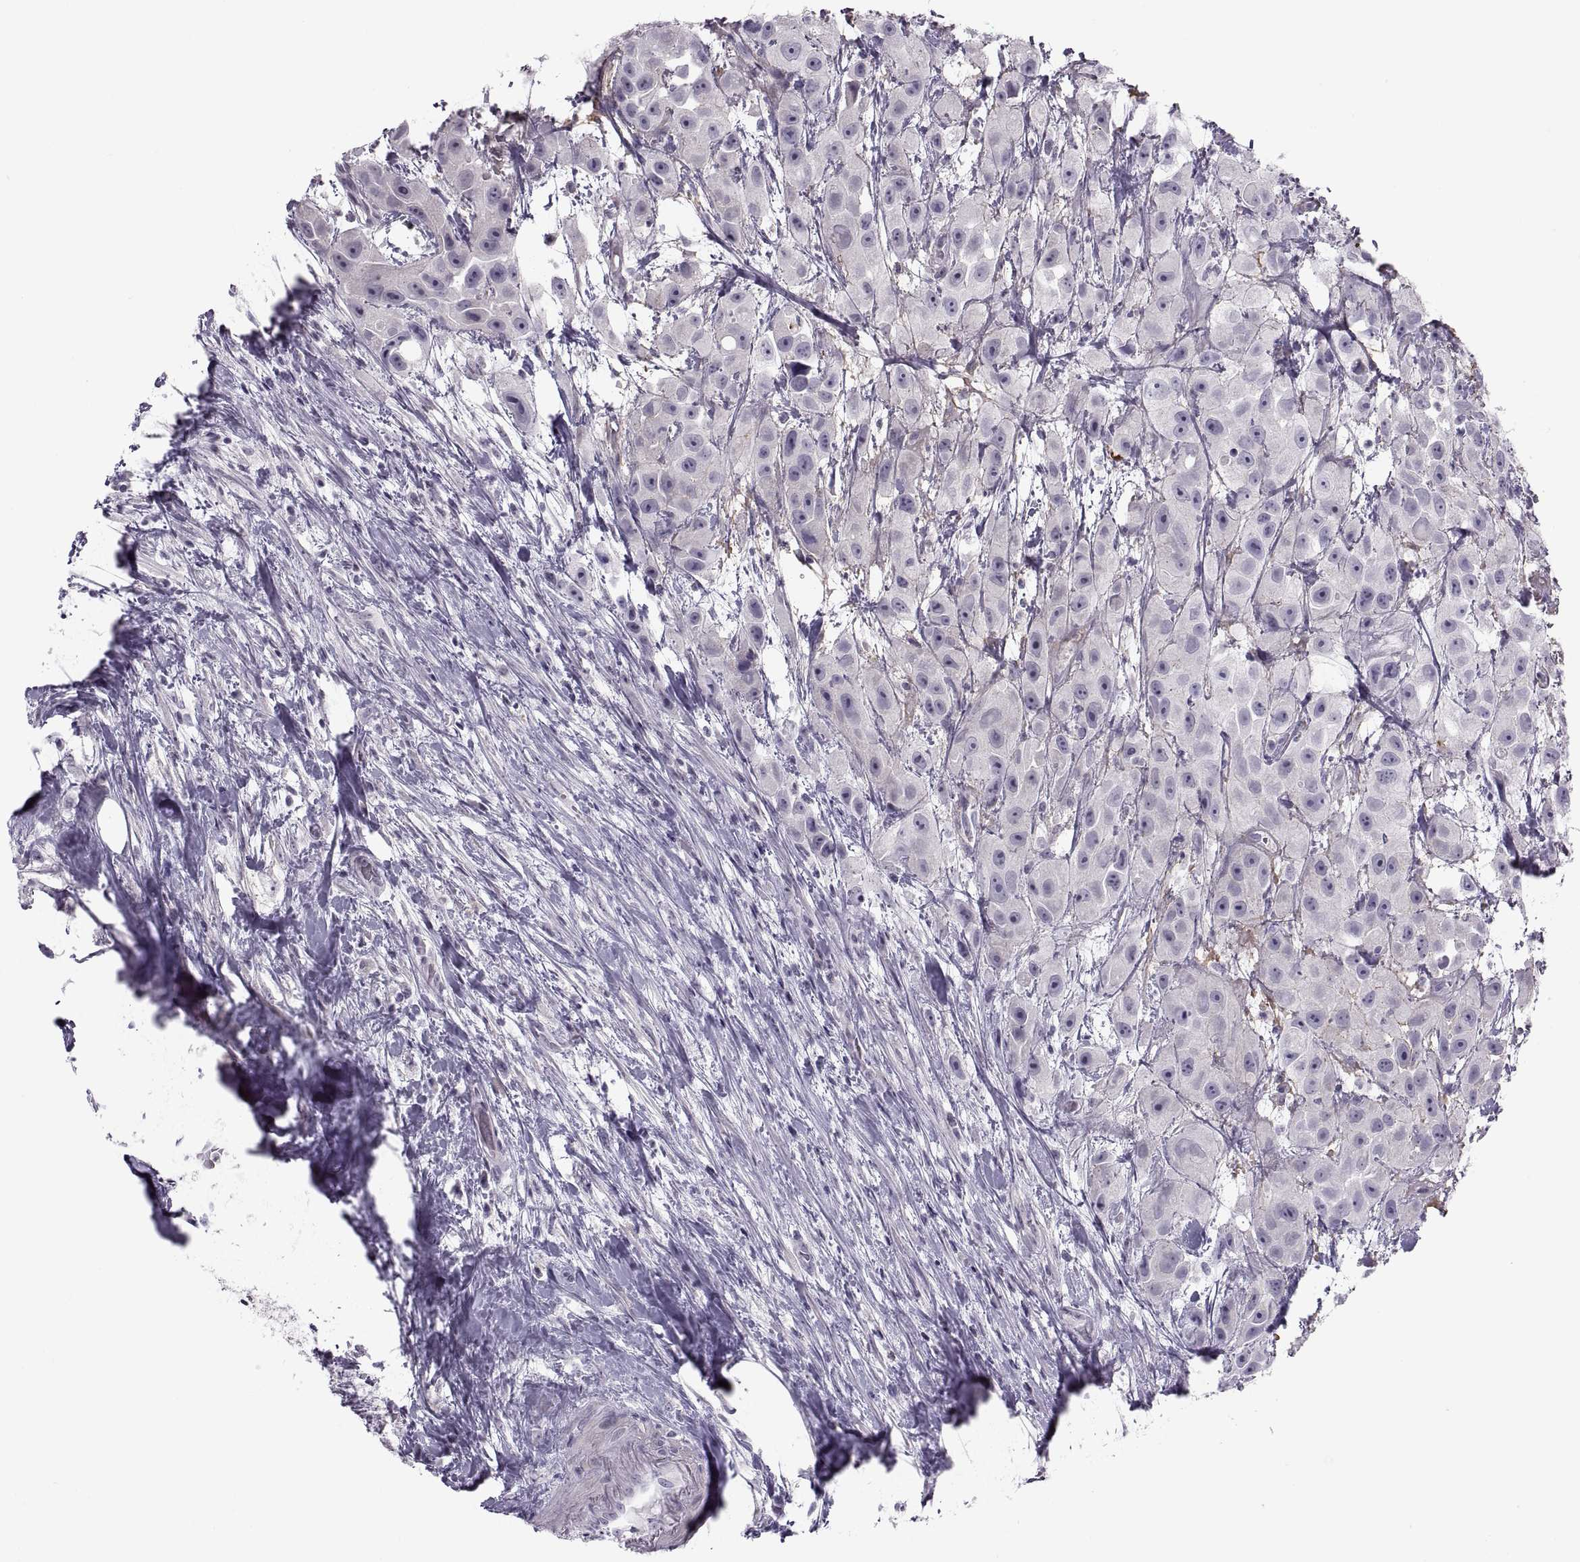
{"staining": {"intensity": "negative", "quantity": "none", "location": "none"}, "tissue": "urothelial cancer", "cell_type": "Tumor cells", "image_type": "cancer", "snomed": [{"axis": "morphology", "description": "Urothelial carcinoma, High grade"}, {"axis": "topography", "description": "Urinary bladder"}], "caption": "IHC histopathology image of human urothelial cancer stained for a protein (brown), which shows no positivity in tumor cells.", "gene": "C3orf22", "patient": {"sex": "male", "age": 79}}